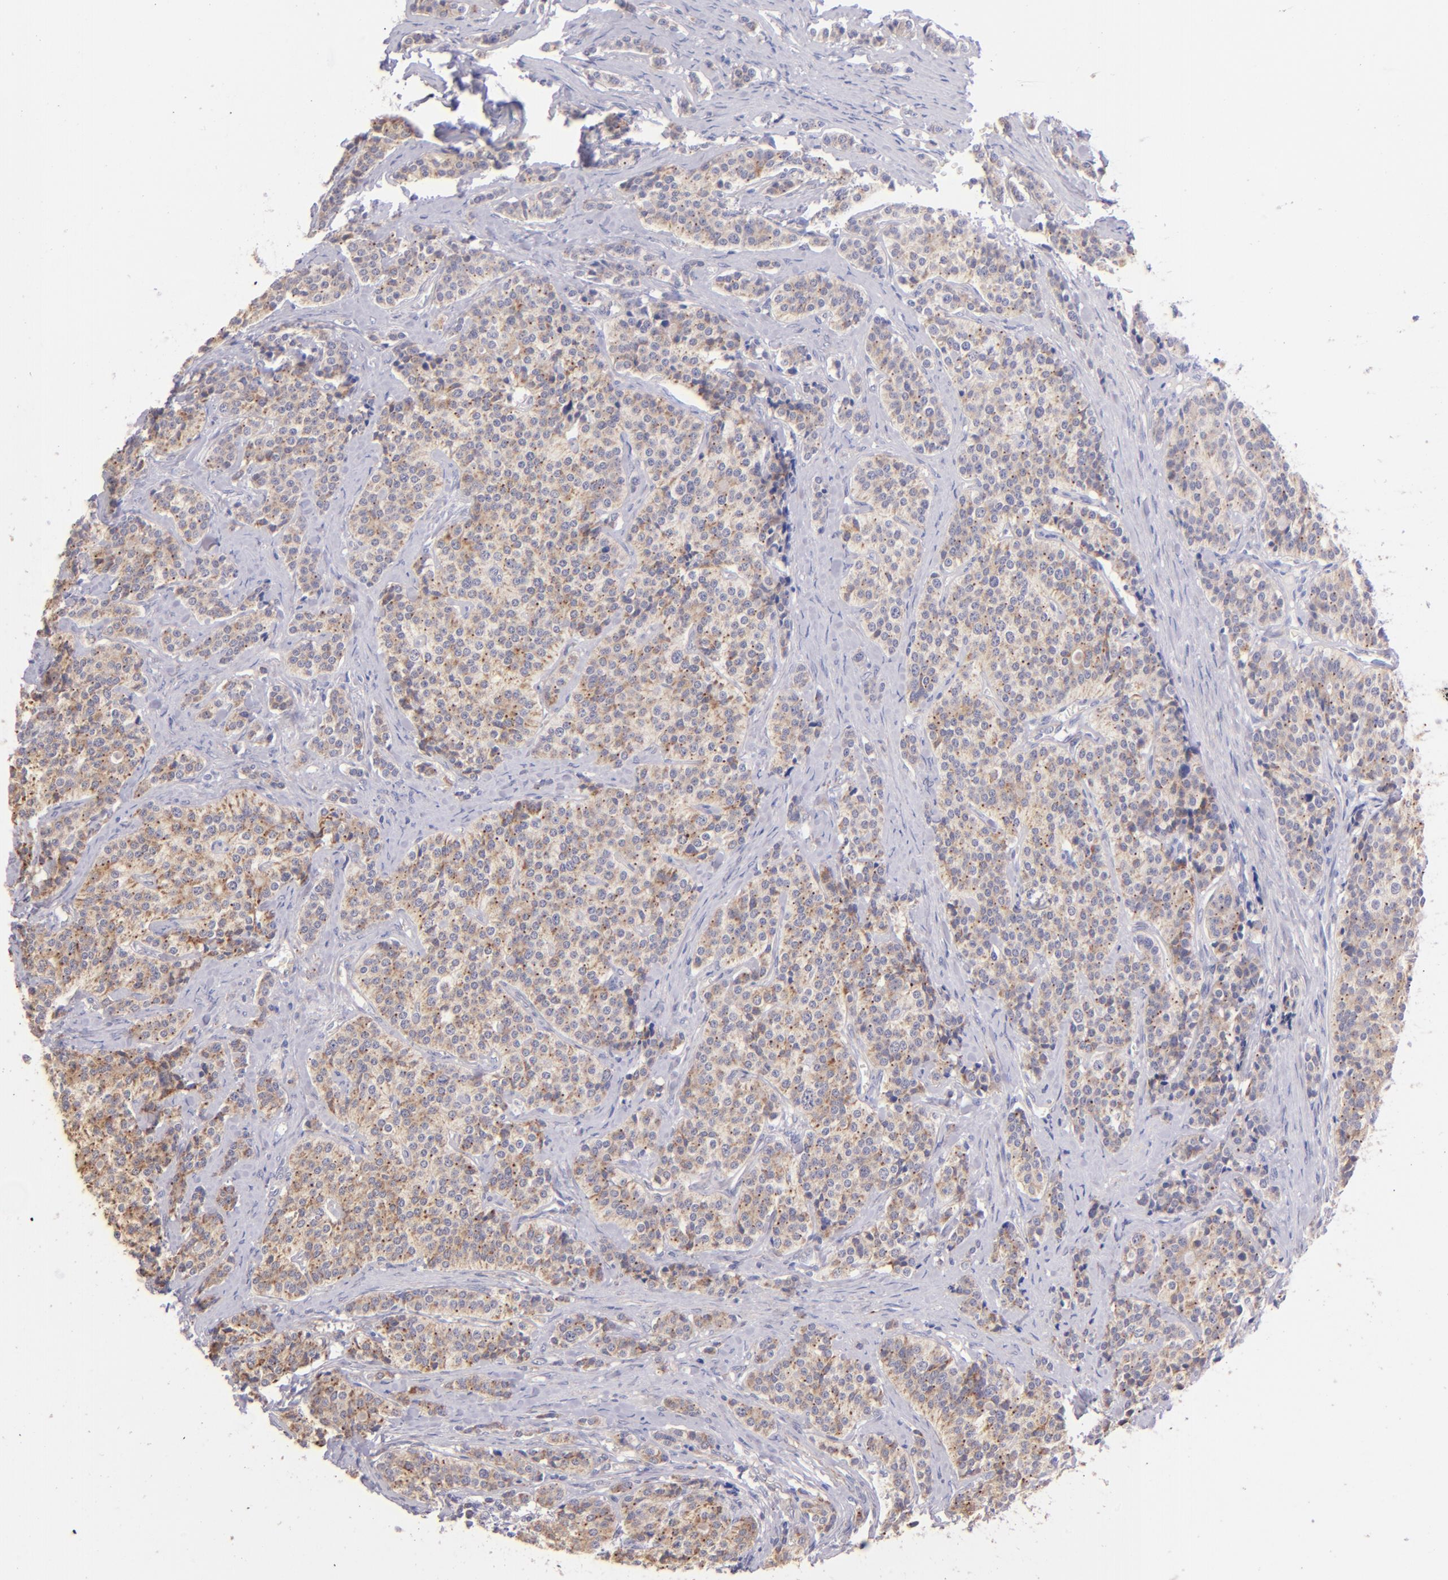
{"staining": {"intensity": "weak", "quantity": ">75%", "location": "cytoplasmic/membranous"}, "tissue": "carcinoid", "cell_type": "Tumor cells", "image_type": "cancer", "snomed": [{"axis": "morphology", "description": "Carcinoid, malignant, NOS"}, {"axis": "topography", "description": "Small intestine"}], "caption": "The photomicrograph exhibits staining of carcinoid (malignant), revealing weak cytoplasmic/membranous protein staining (brown color) within tumor cells. The protein is stained brown, and the nuclei are stained in blue (DAB (3,3'-diaminobenzidine) IHC with brightfield microscopy, high magnification).", "gene": "SH2D4A", "patient": {"sex": "male", "age": 63}}